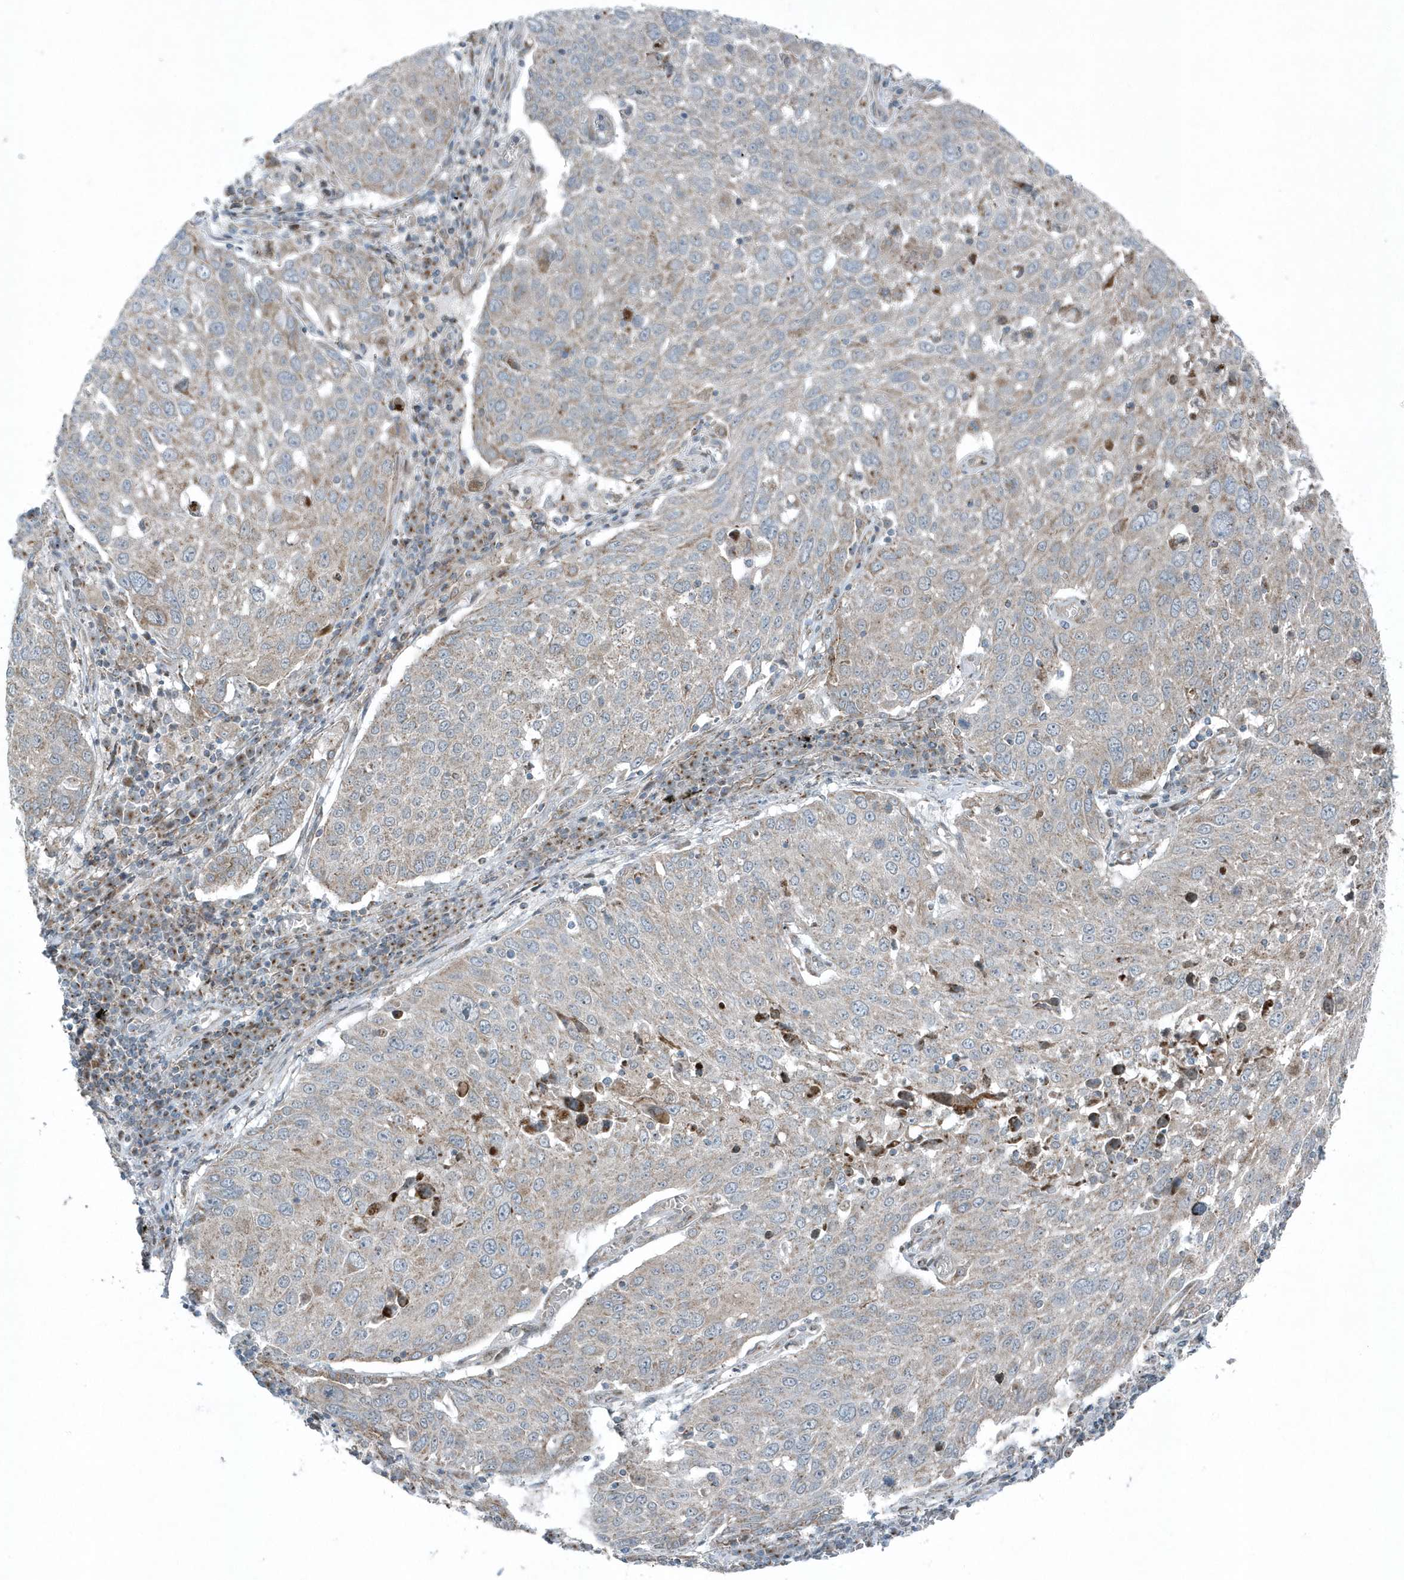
{"staining": {"intensity": "moderate", "quantity": "<25%", "location": "cytoplasmic/membranous"}, "tissue": "lung cancer", "cell_type": "Tumor cells", "image_type": "cancer", "snomed": [{"axis": "morphology", "description": "Squamous cell carcinoma, NOS"}, {"axis": "topography", "description": "Lung"}], "caption": "A histopathology image of lung cancer (squamous cell carcinoma) stained for a protein displays moderate cytoplasmic/membranous brown staining in tumor cells. (DAB (3,3'-diaminobenzidine) = brown stain, brightfield microscopy at high magnification).", "gene": "GCC2", "patient": {"sex": "male", "age": 65}}